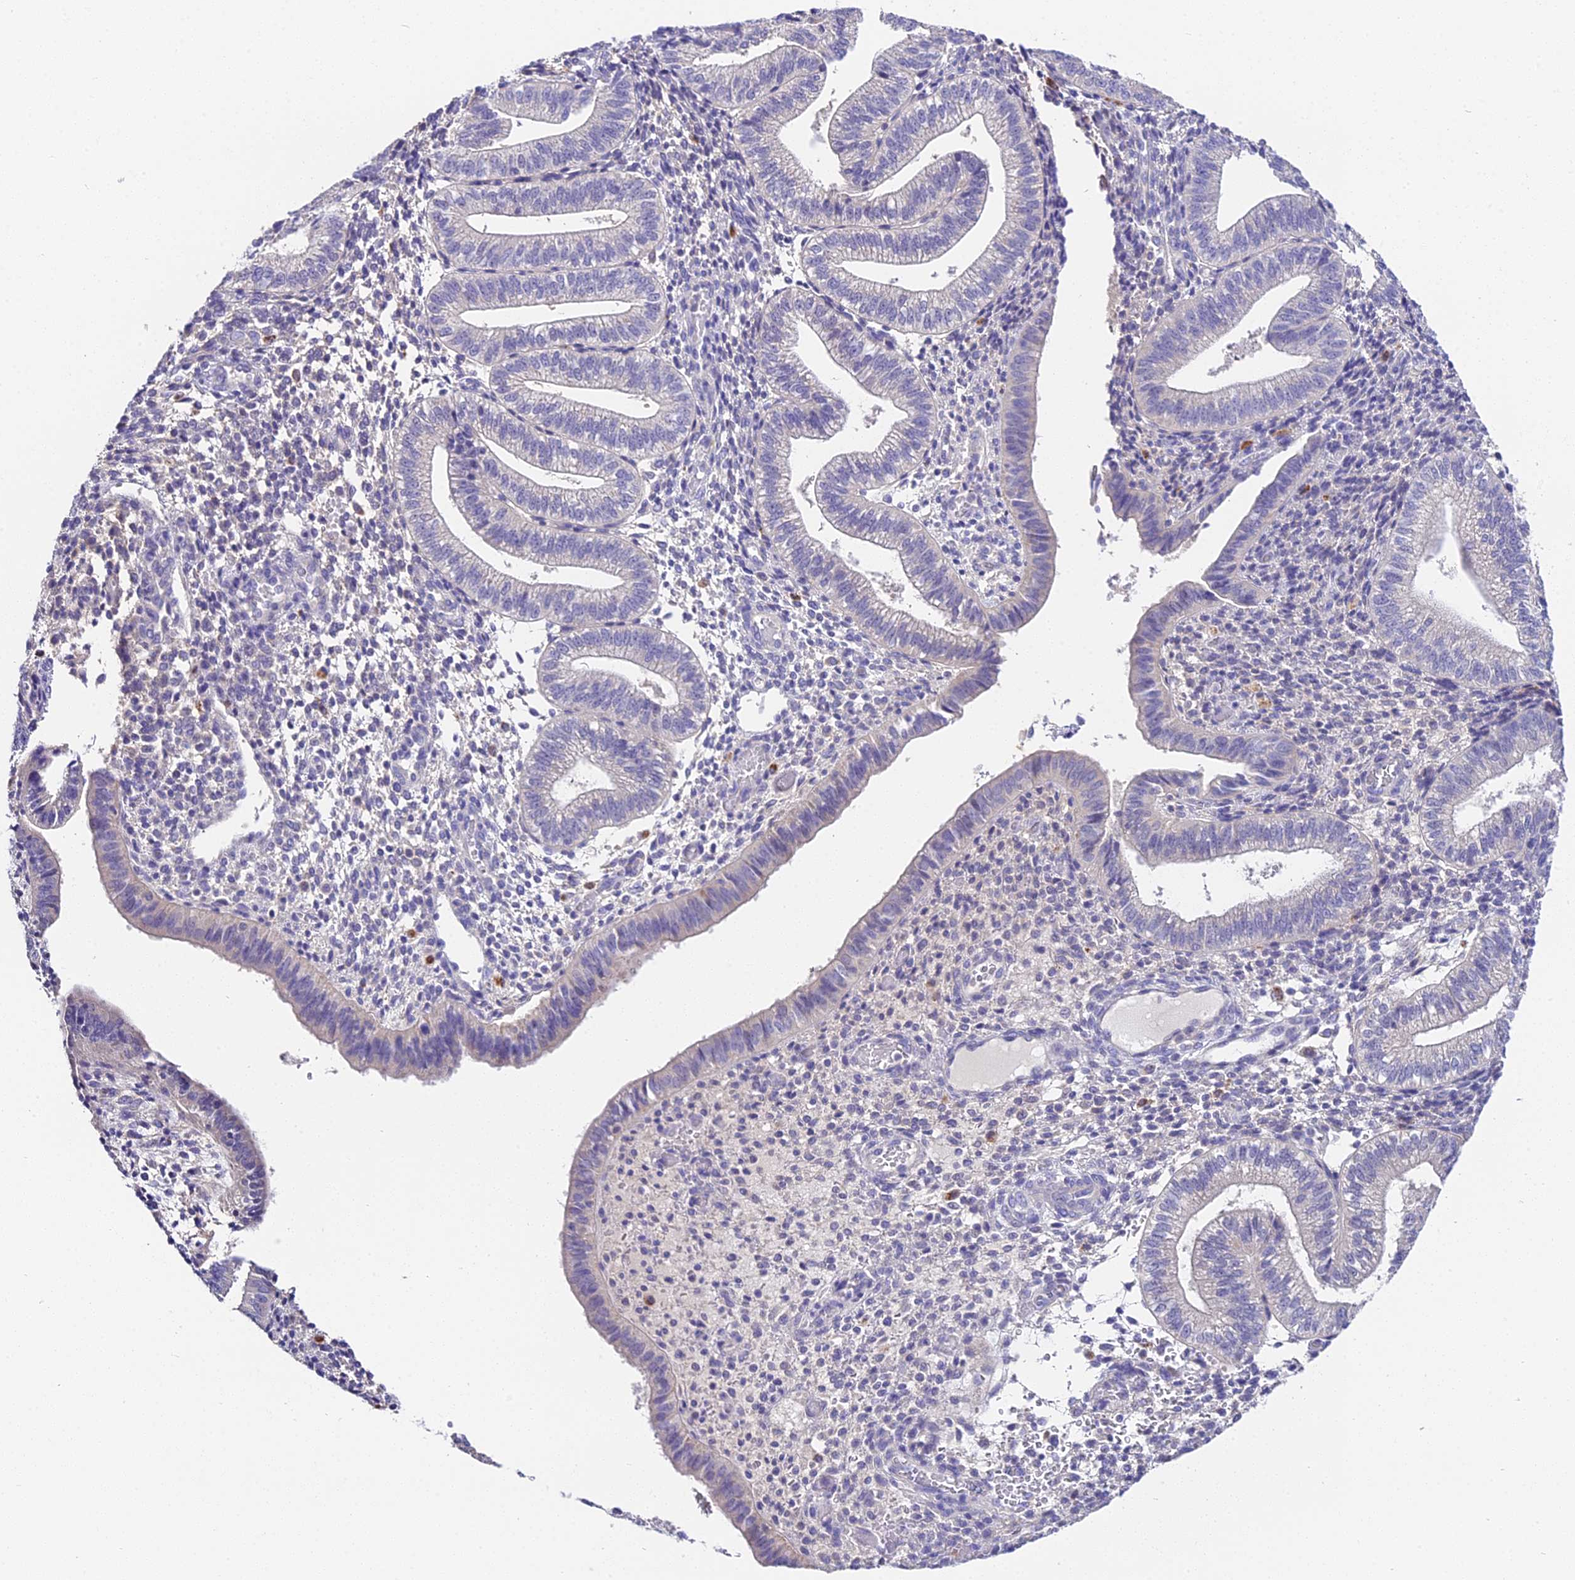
{"staining": {"intensity": "negative", "quantity": "none", "location": "none"}, "tissue": "endometrium", "cell_type": "Cells in endometrial stroma", "image_type": "normal", "snomed": [{"axis": "morphology", "description": "Normal tissue, NOS"}, {"axis": "topography", "description": "Endometrium"}], "caption": "Immunohistochemical staining of normal human endometrium shows no significant staining in cells in endometrial stroma.", "gene": "LYPD6", "patient": {"sex": "female", "age": 34}}